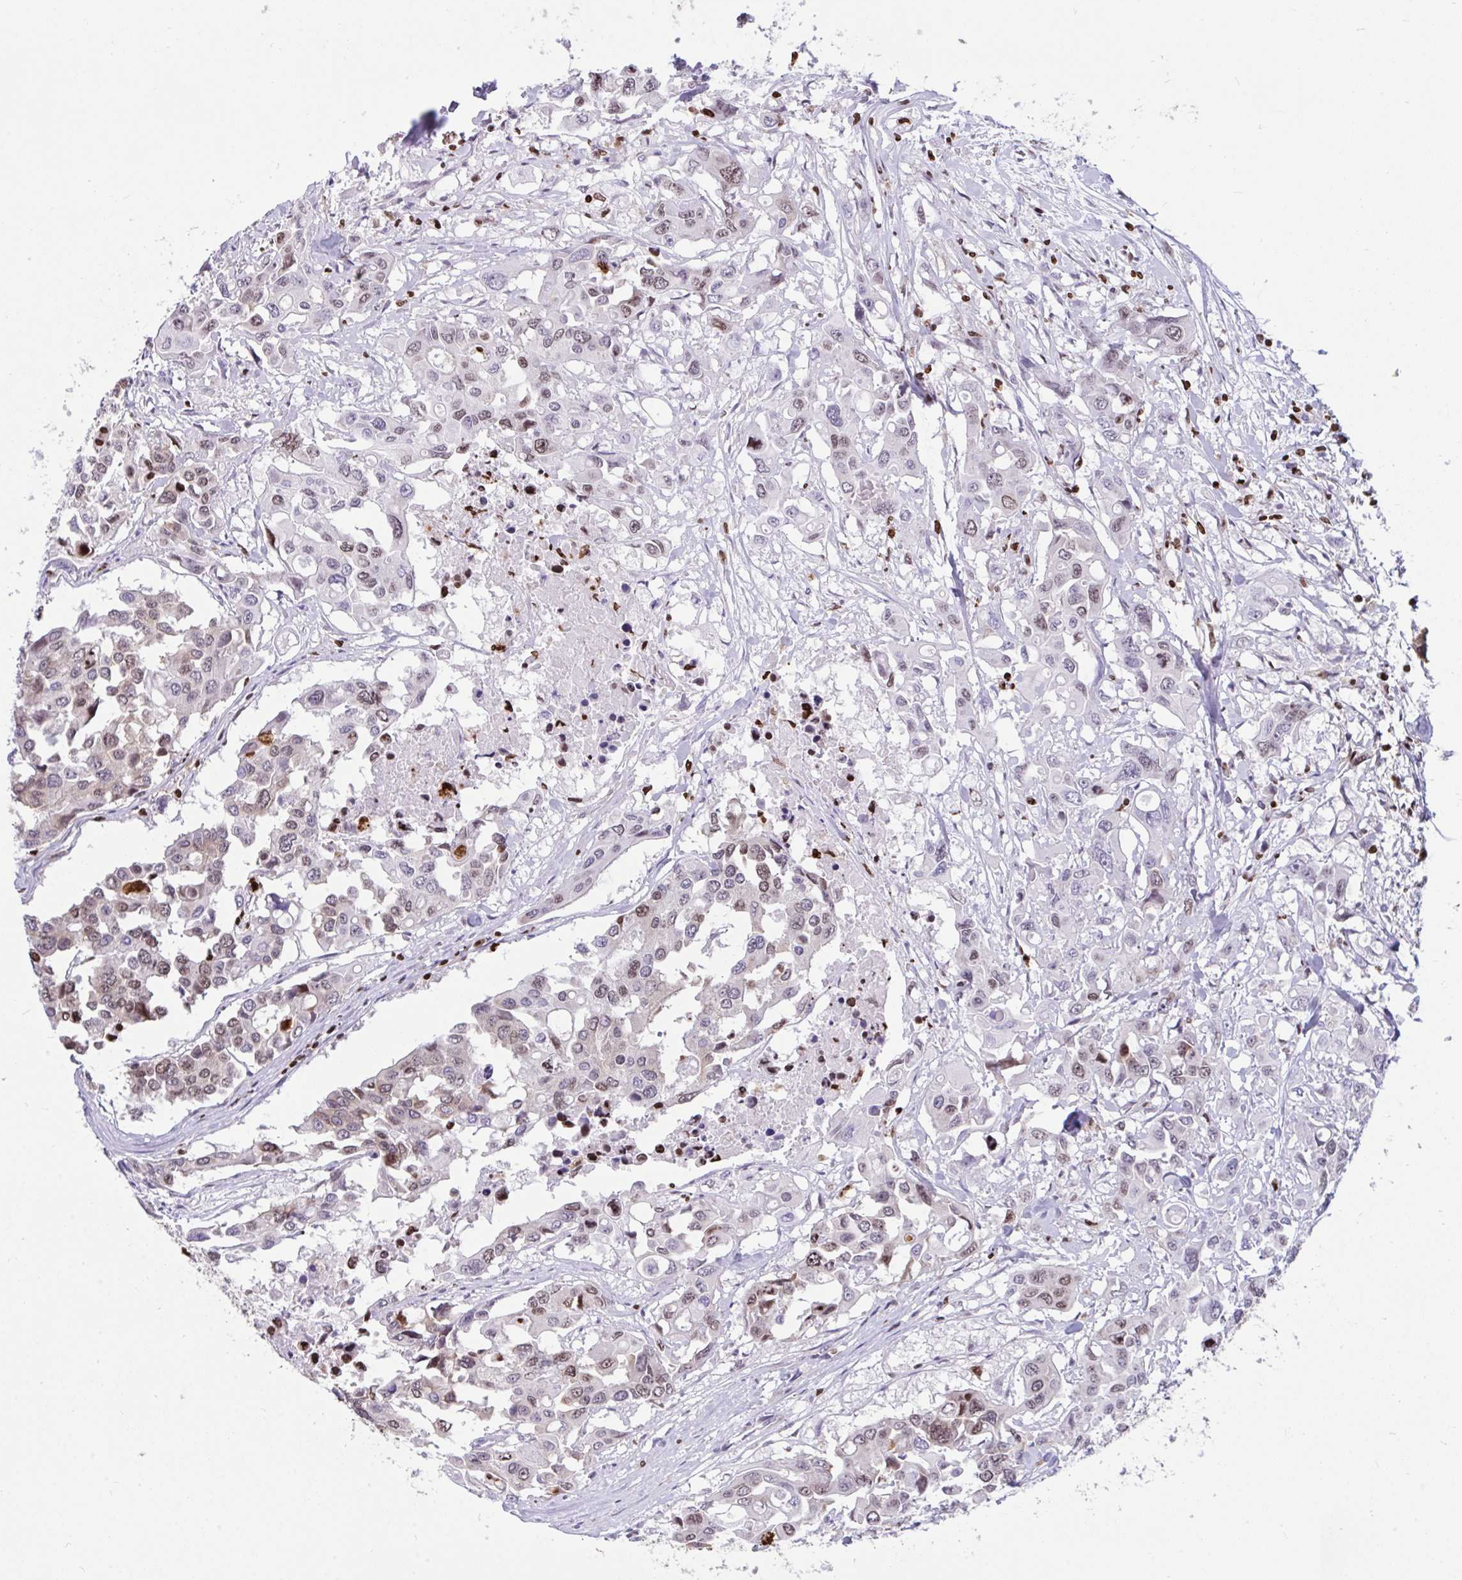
{"staining": {"intensity": "weak", "quantity": "25%-75%", "location": "nuclear"}, "tissue": "colorectal cancer", "cell_type": "Tumor cells", "image_type": "cancer", "snomed": [{"axis": "morphology", "description": "Adenocarcinoma, NOS"}, {"axis": "topography", "description": "Colon"}], "caption": "The histopathology image reveals a brown stain indicating the presence of a protein in the nuclear of tumor cells in adenocarcinoma (colorectal). (IHC, brightfield microscopy, high magnification).", "gene": "HMGB2", "patient": {"sex": "male", "age": 77}}